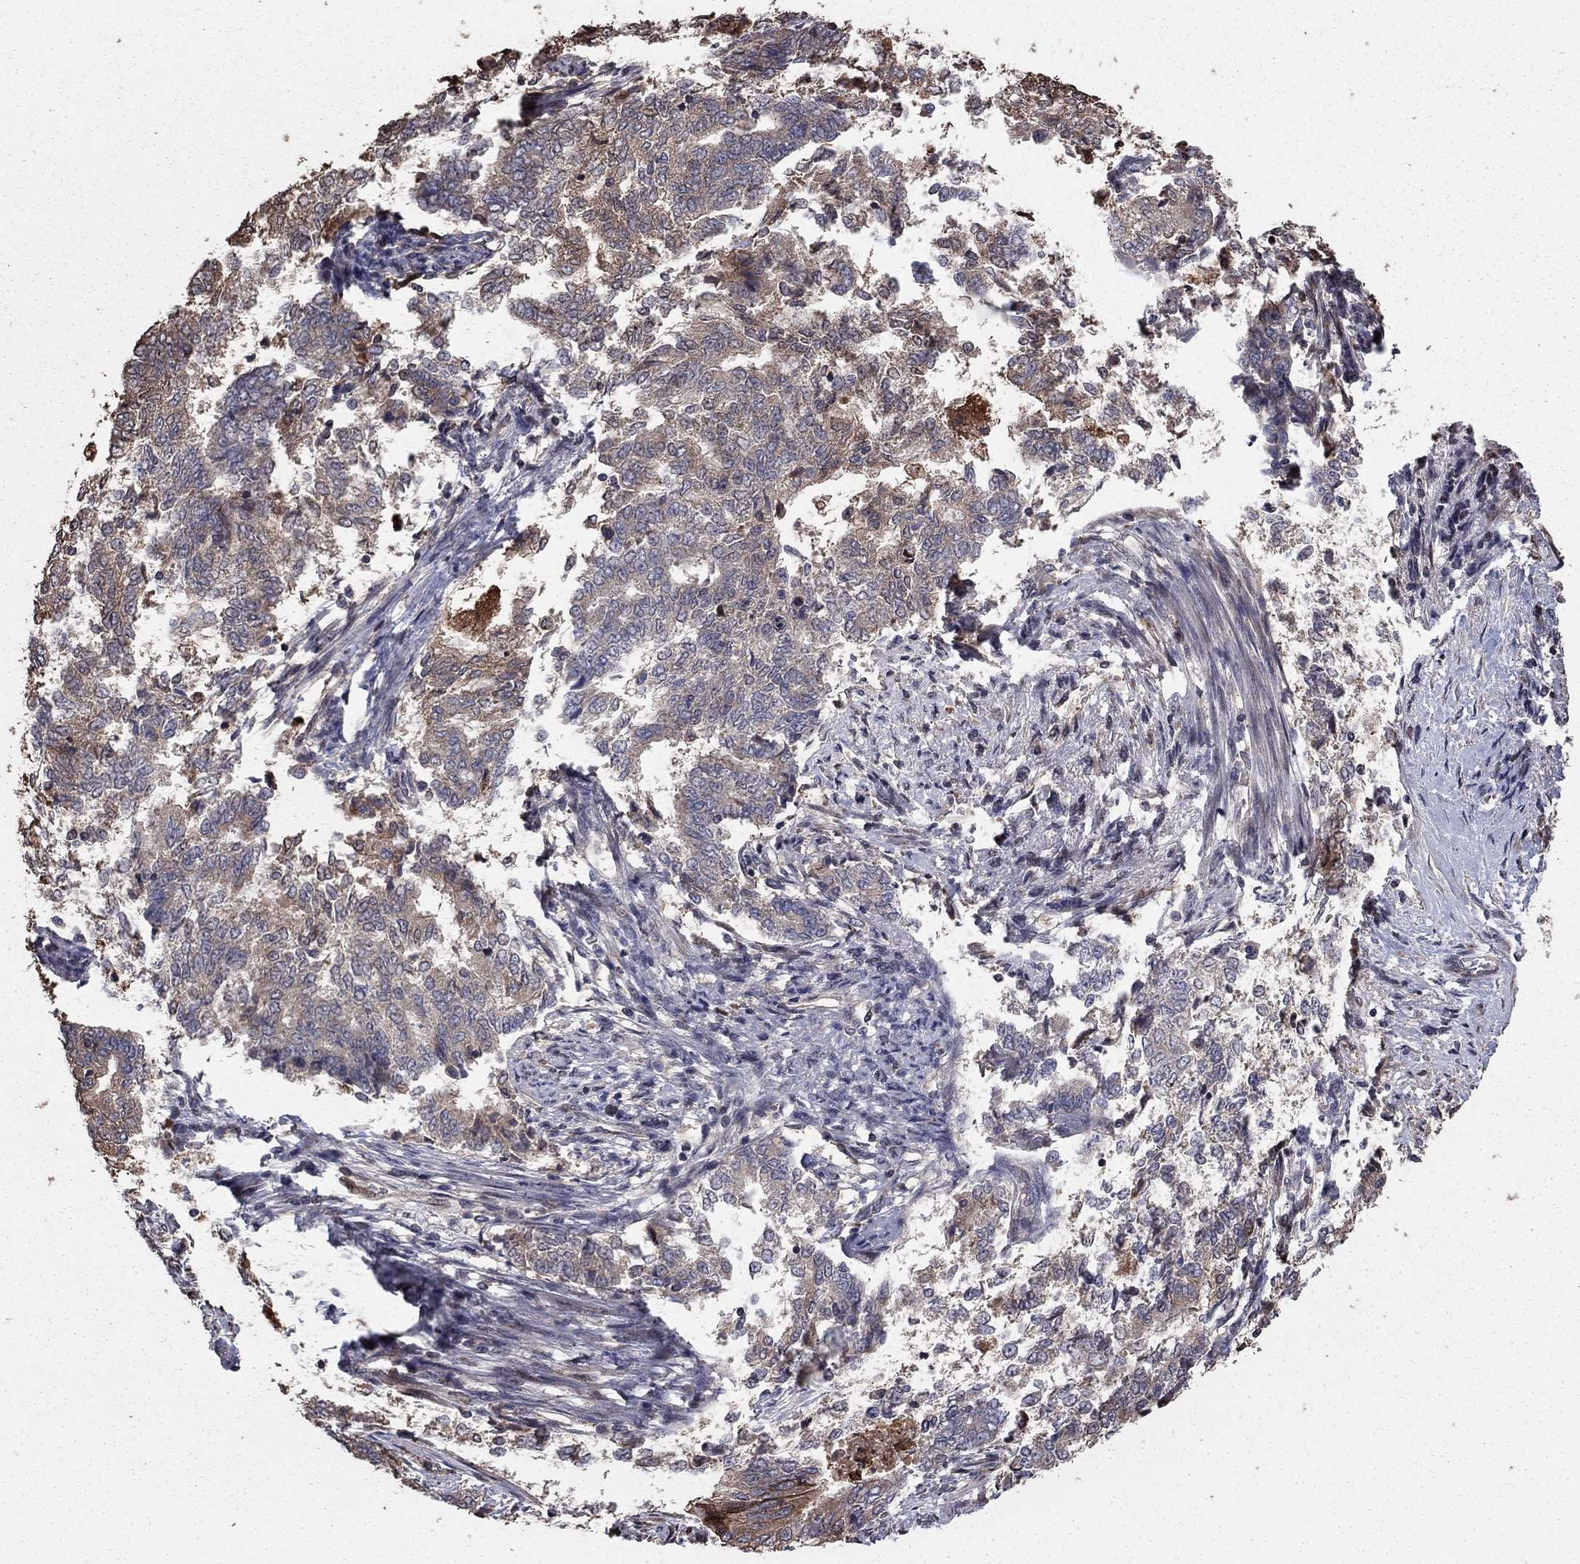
{"staining": {"intensity": "weak", "quantity": "<25%", "location": "cytoplasmic/membranous"}, "tissue": "endometrial cancer", "cell_type": "Tumor cells", "image_type": "cancer", "snomed": [{"axis": "morphology", "description": "Adenocarcinoma, NOS"}, {"axis": "topography", "description": "Endometrium"}], "caption": "A high-resolution photomicrograph shows immunohistochemistry (IHC) staining of endometrial cancer, which reveals no significant expression in tumor cells. The staining was performed using DAB (3,3'-diaminobenzidine) to visualize the protein expression in brown, while the nuclei were stained in blue with hematoxylin (Magnification: 20x).", "gene": "GYG1", "patient": {"sex": "female", "age": 65}}